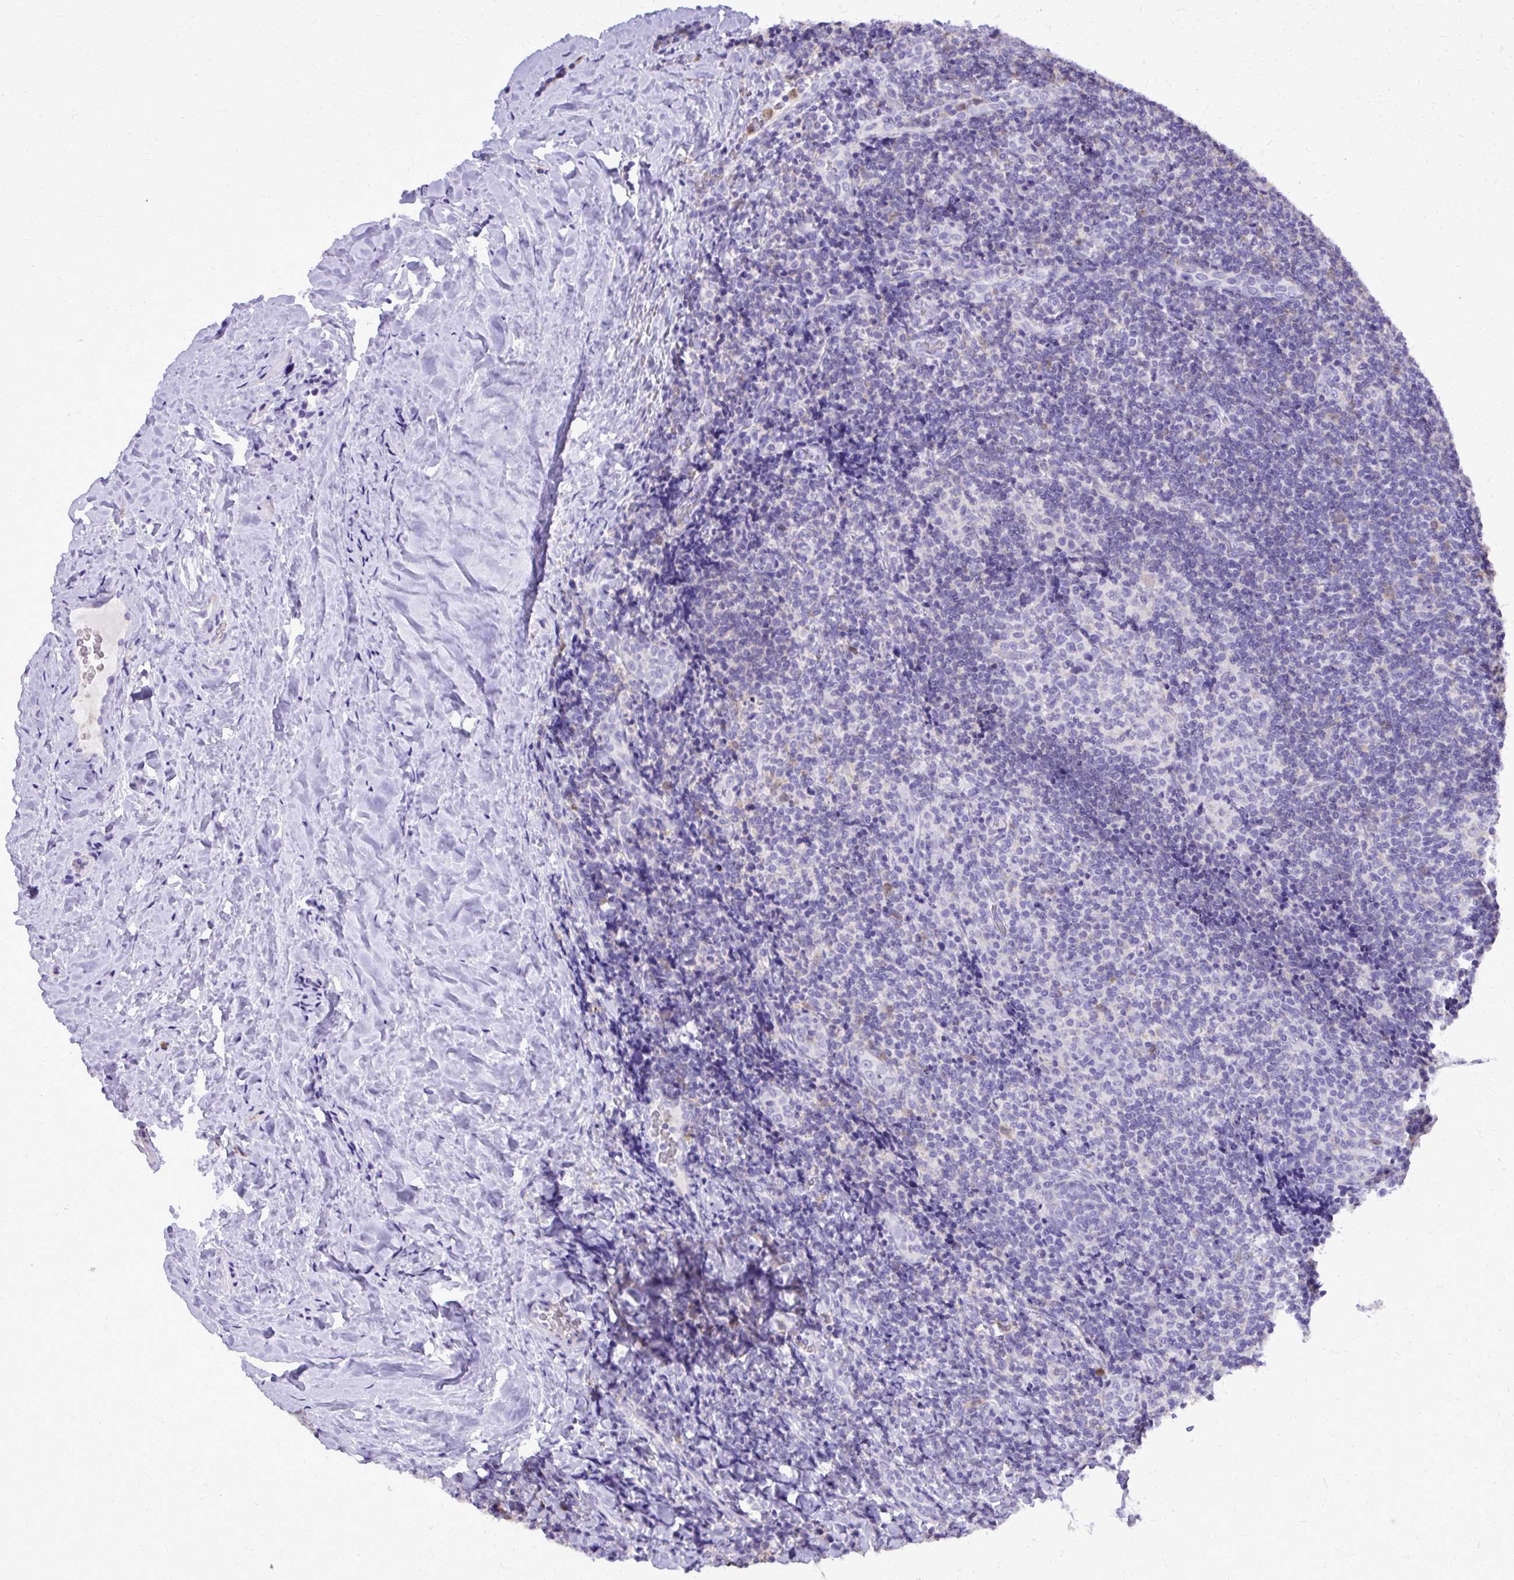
{"staining": {"intensity": "negative", "quantity": "none", "location": "none"}, "tissue": "tonsil", "cell_type": "Germinal center cells", "image_type": "normal", "snomed": [{"axis": "morphology", "description": "Normal tissue, NOS"}, {"axis": "topography", "description": "Tonsil"}], "caption": "Immunohistochemical staining of unremarkable tonsil reveals no significant expression in germinal center cells. (Immunohistochemistry (ihc), brightfield microscopy, high magnification).", "gene": "CAT", "patient": {"sex": "male", "age": 17}}